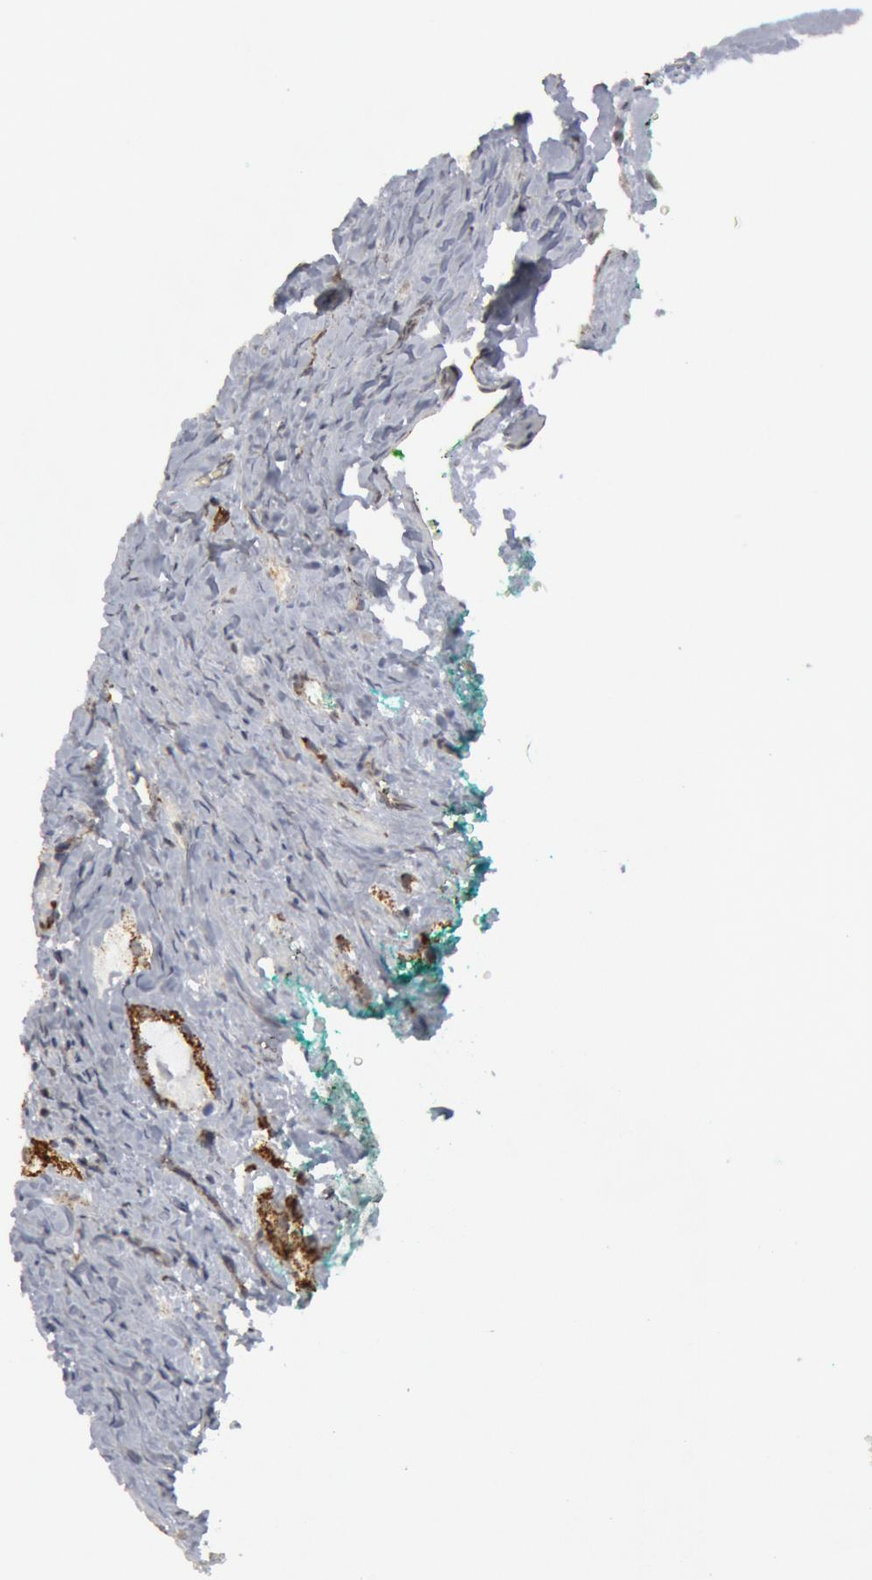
{"staining": {"intensity": "moderate", "quantity": ">75%", "location": "cytoplasmic/membranous"}, "tissue": "prostate cancer", "cell_type": "Tumor cells", "image_type": "cancer", "snomed": [{"axis": "morphology", "description": "Adenocarcinoma, High grade"}, {"axis": "topography", "description": "Prostate"}], "caption": "IHC (DAB) staining of human prostate cancer (high-grade adenocarcinoma) reveals moderate cytoplasmic/membranous protein positivity in approximately >75% of tumor cells.", "gene": "CASP9", "patient": {"sex": "male", "age": 63}}